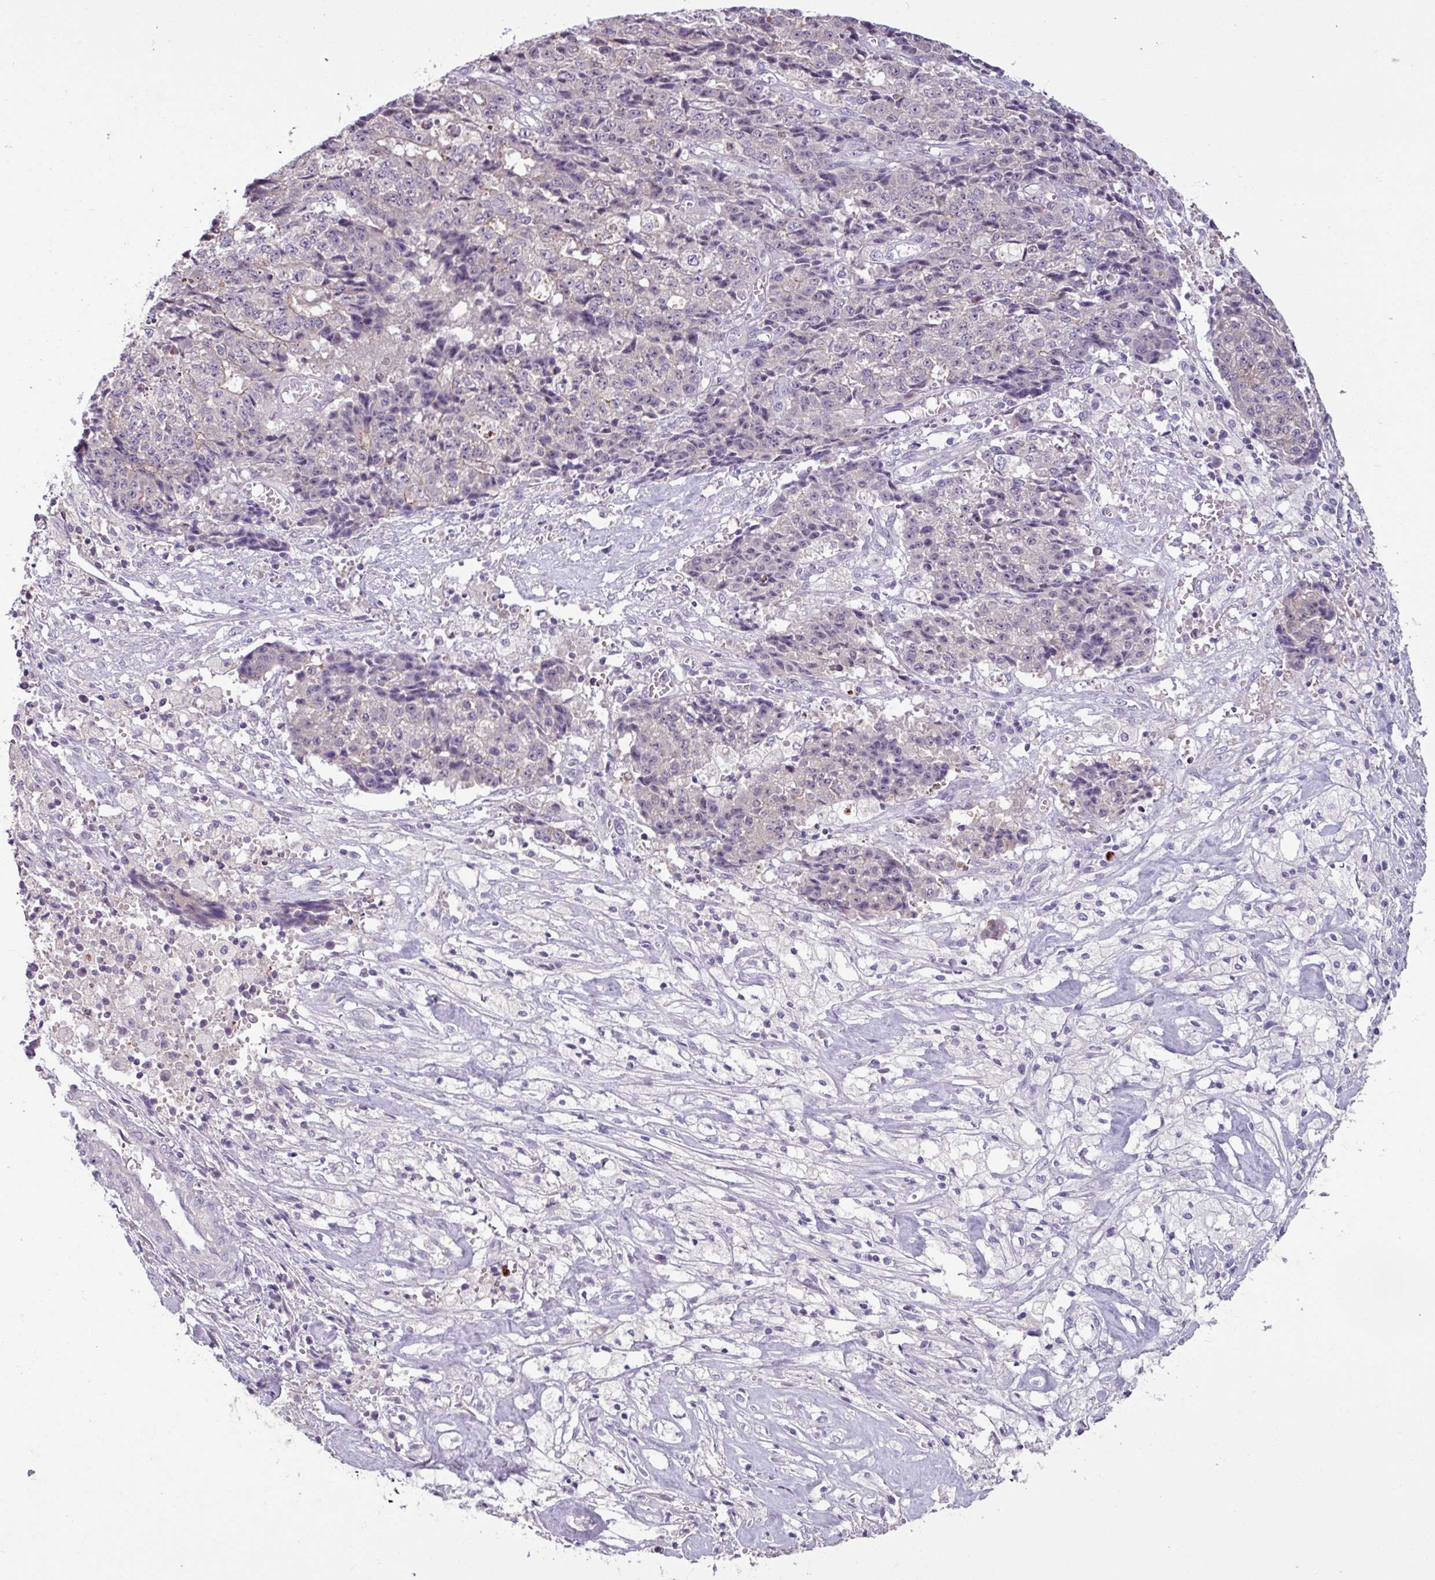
{"staining": {"intensity": "weak", "quantity": "<25%", "location": "cytoplasmic/membranous"}, "tissue": "ovarian cancer", "cell_type": "Tumor cells", "image_type": "cancer", "snomed": [{"axis": "morphology", "description": "Carcinoma, endometroid"}, {"axis": "topography", "description": "Ovary"}], "caption": "Immunohistochemistry photomicrograph of ovarian endometroid carcinoma stained for a protein (brown), which shows no positivity in tumor cells.", "gene": "PNMA6A", "patient": {"sex": "female", "age": 42}}